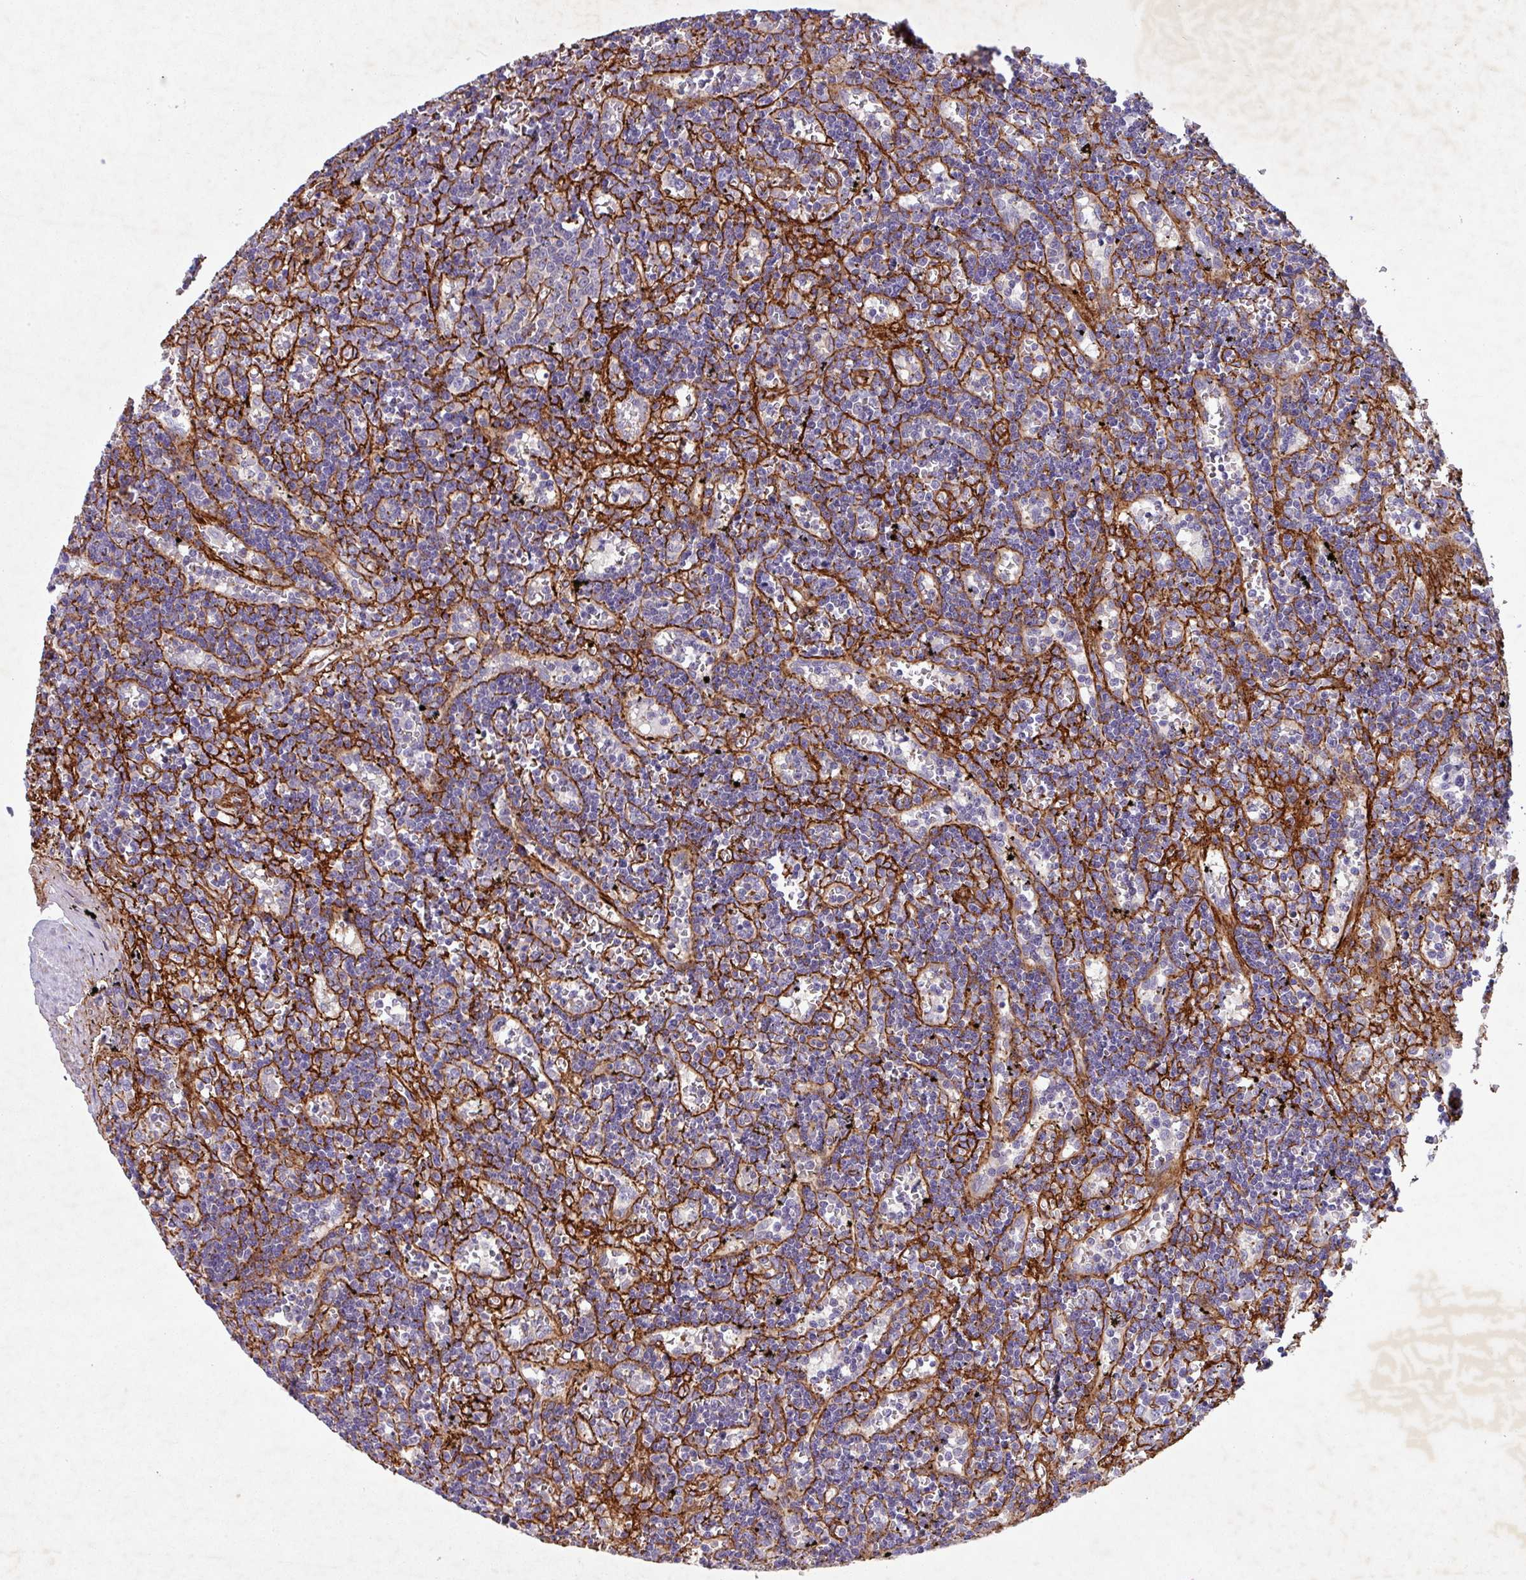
{"staining": {"intensity": "negative", "quantity": "none", "location": "none"}, "tissue": "lymphoma", "cell_type": "Tumor cells", "image_type": "cancer", "snomed": [{"axis": "morphology", "description": "Malignant lymphoma, non-Hodgkin's type, Low grade"}, {"axis": "topography", "description": "Spleen"}], "caption": "Photomicrograph shows no significant protein positivity in tumor cells of low-grade malignant lymphoma, non-Hodgkin's type.", "gene": "ATP2C2", "patient": {"sex": "male", "age": 60}}